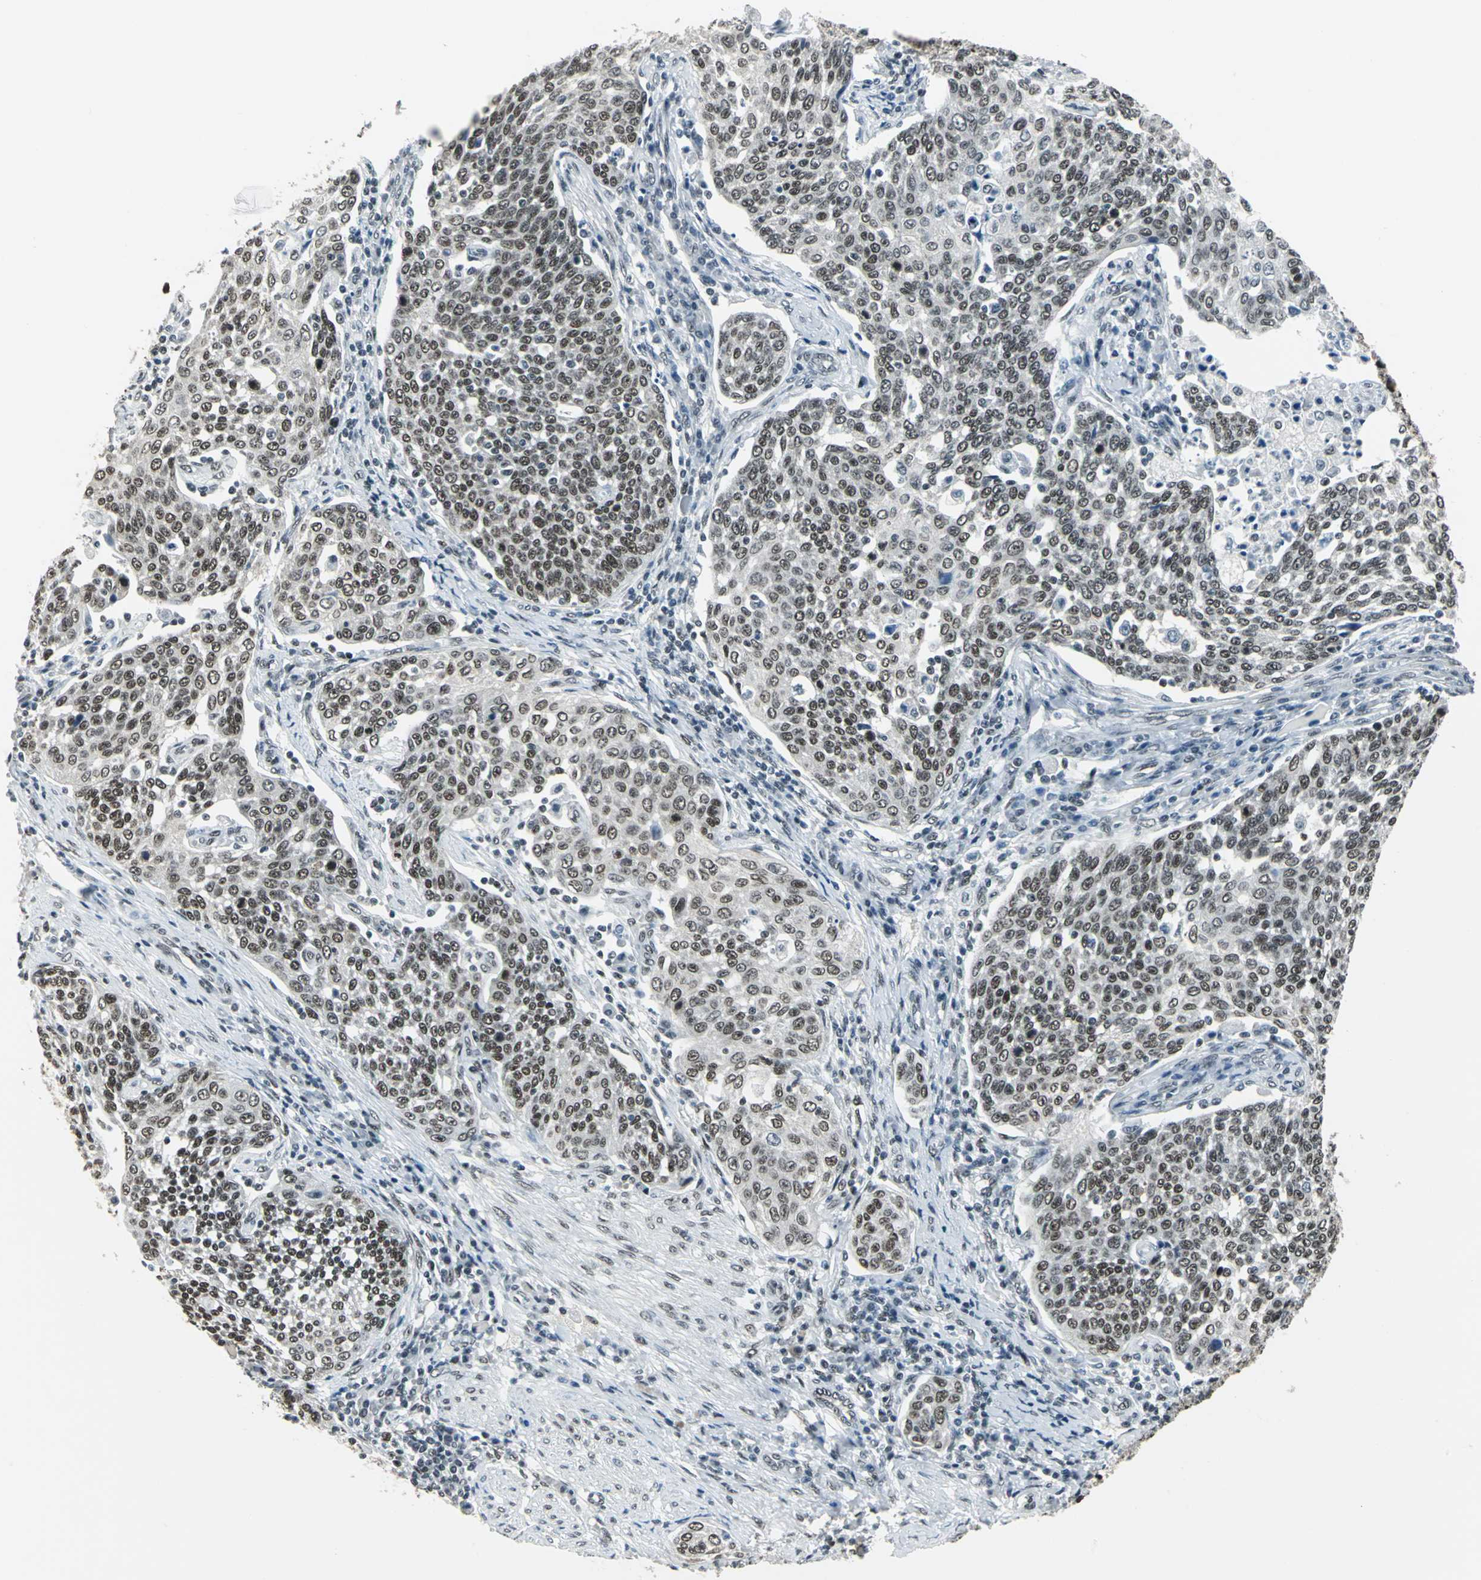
{"staining": {"intensity": "moderate", "quantity": ">75%", "location": "nuclear"}, "tissue": "cervical cancer", "cell_type": "Tumor cells", "image_type": "cancer", "snomed": [{"axis": "morphology", "description": "Squamous cell carcinoma, NOS"}, {"axis": "topography", "description": "Cervix"}], "caption": "Cervical cancer stained with immunohistochemistry (IHC) displays moderate nuclear positivity in approximately >75% of tumor cells.", "gene": "ADNP", "patient": {"sex": "female", "age": 34}}